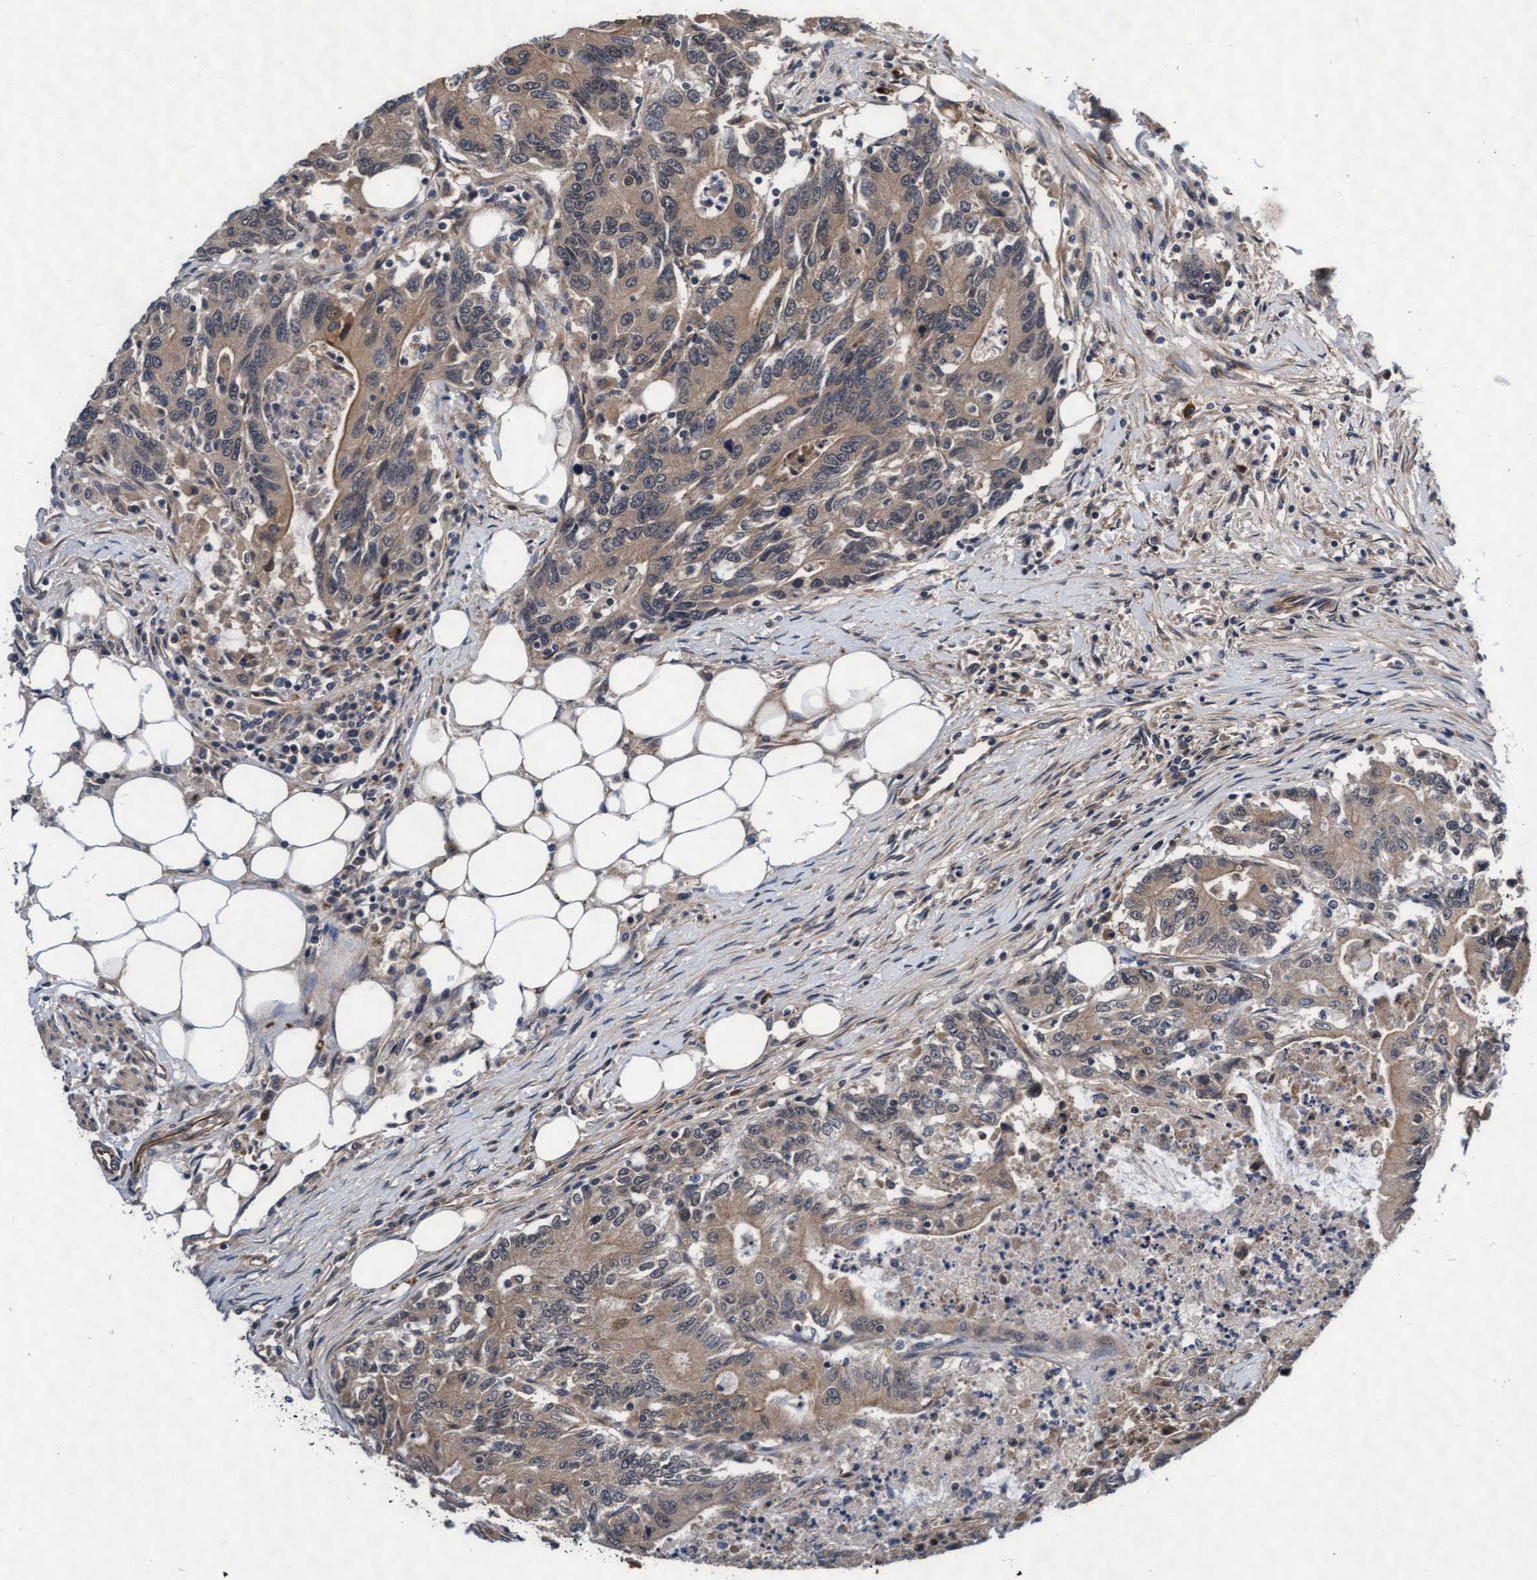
{"staining": {"intensity": "weak", "quantity": ">75%", "location": "cytoplasmic/membranous"}, "tissue": "colorectal cancer", "cell_type": "Tumor cells", "image_type": "cancer", "snomed": [{"axis": "morphology", "description": "Adenocarcinoma, NOS"}, {"axis": "topography", "description": "Colon"}], "caption": "About >75% of tumor cells in adenocarcinoma (colorectal) reveal weak cytoplasmic/membranous protein positivity as visualized by brown immunohistochemical staining.", "gene": "EFCAB13", "patient": {"sex": "female", "age": 77}}